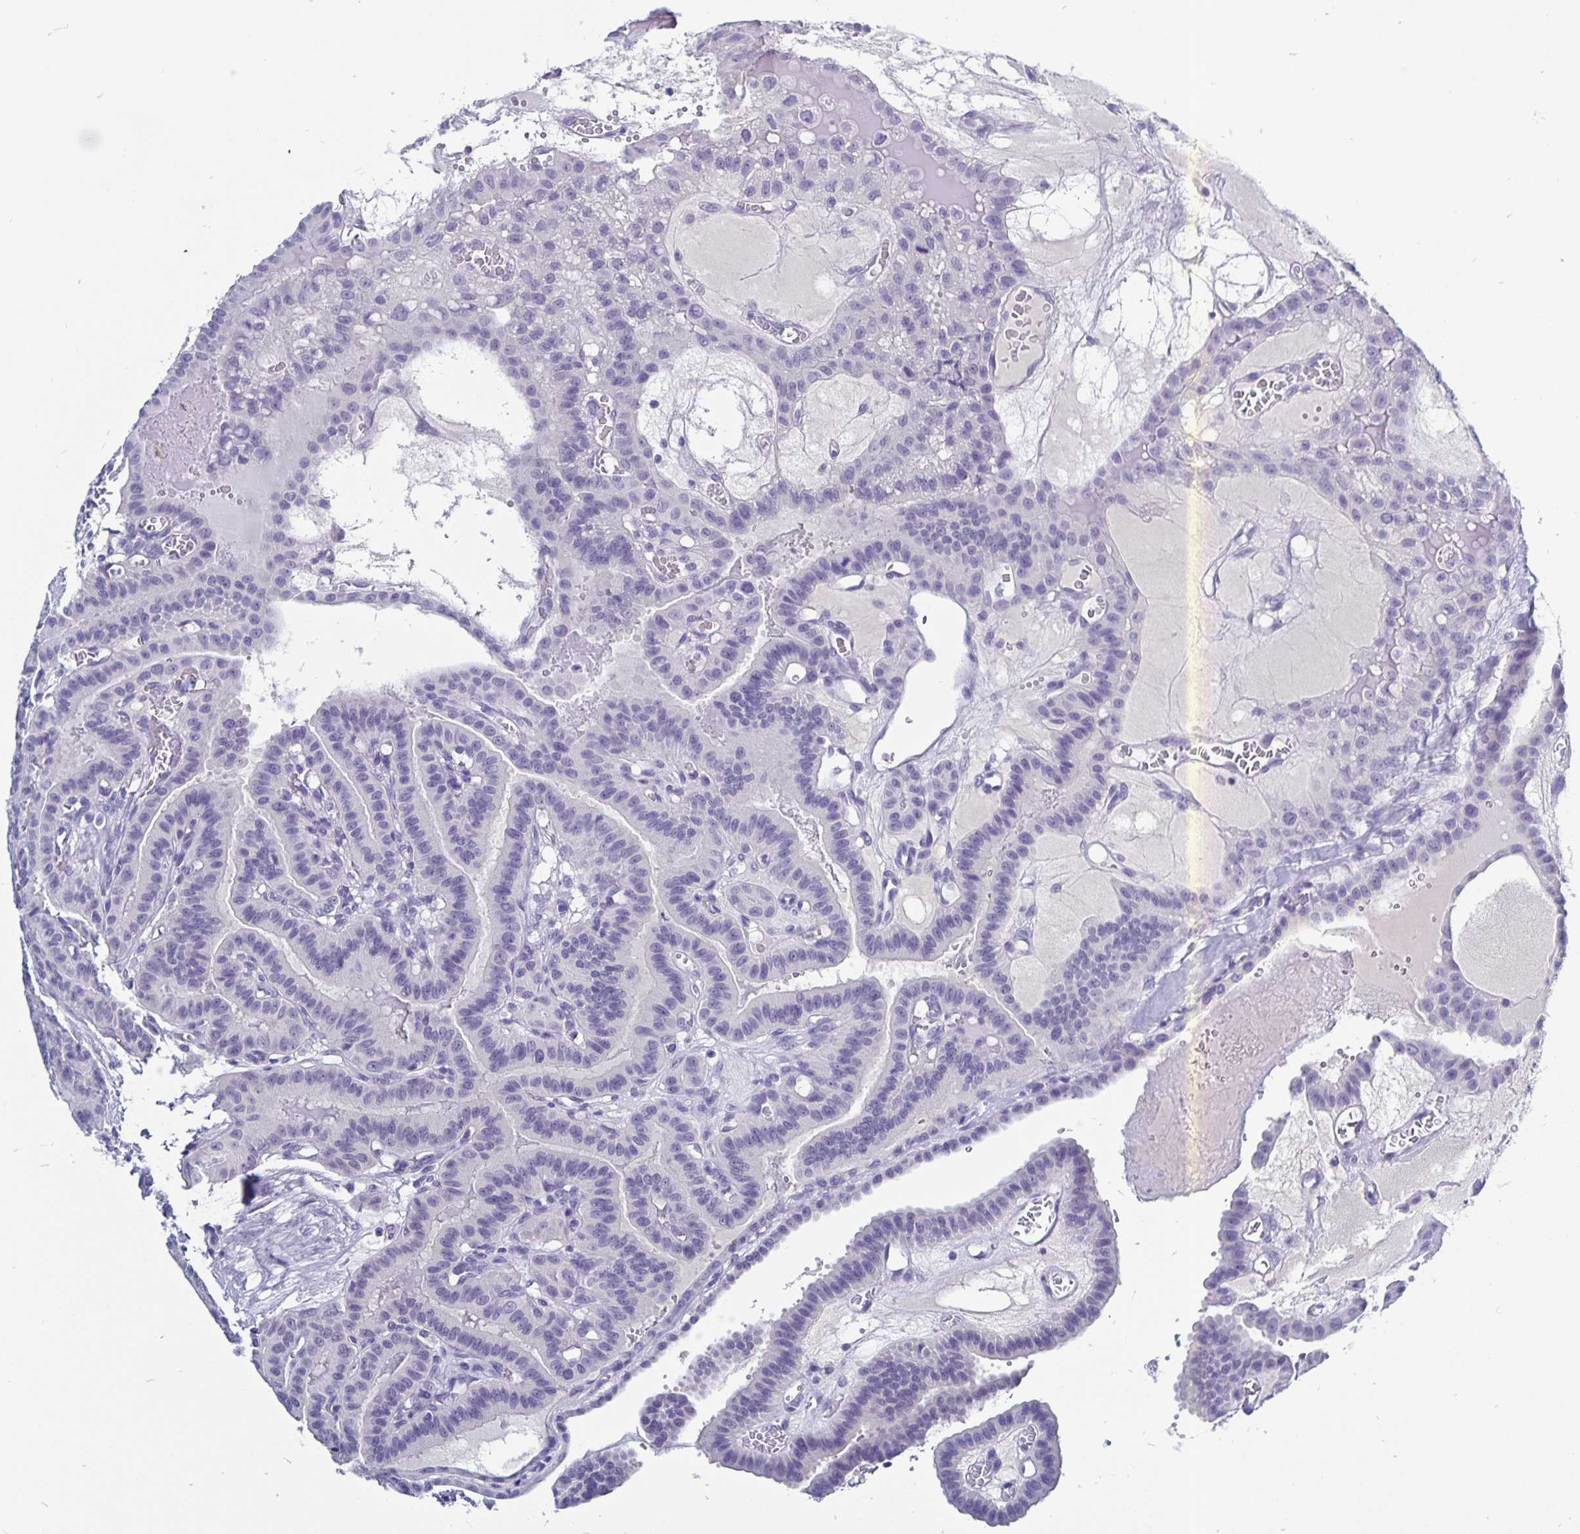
{"staining": {"intensity": "negative", "quantity": "none", "location": "none"}, "tissue": "thyroid cancer", "cell_type": "Tumor cells", "image_type": "cancer", "snomed": [{"axis": "morphology", "description": "Papillary adenocarcinoma, NOS"}, {"axis": "topography", "description": "Thyroid gland"}], "caption": "Thyroid papillary adenocarcinoma was stained to show a protein in brown. There is no significant expression in tumor cells.", "gene": "ODF3B", "patient": {"sex": "male", "age": 87}}